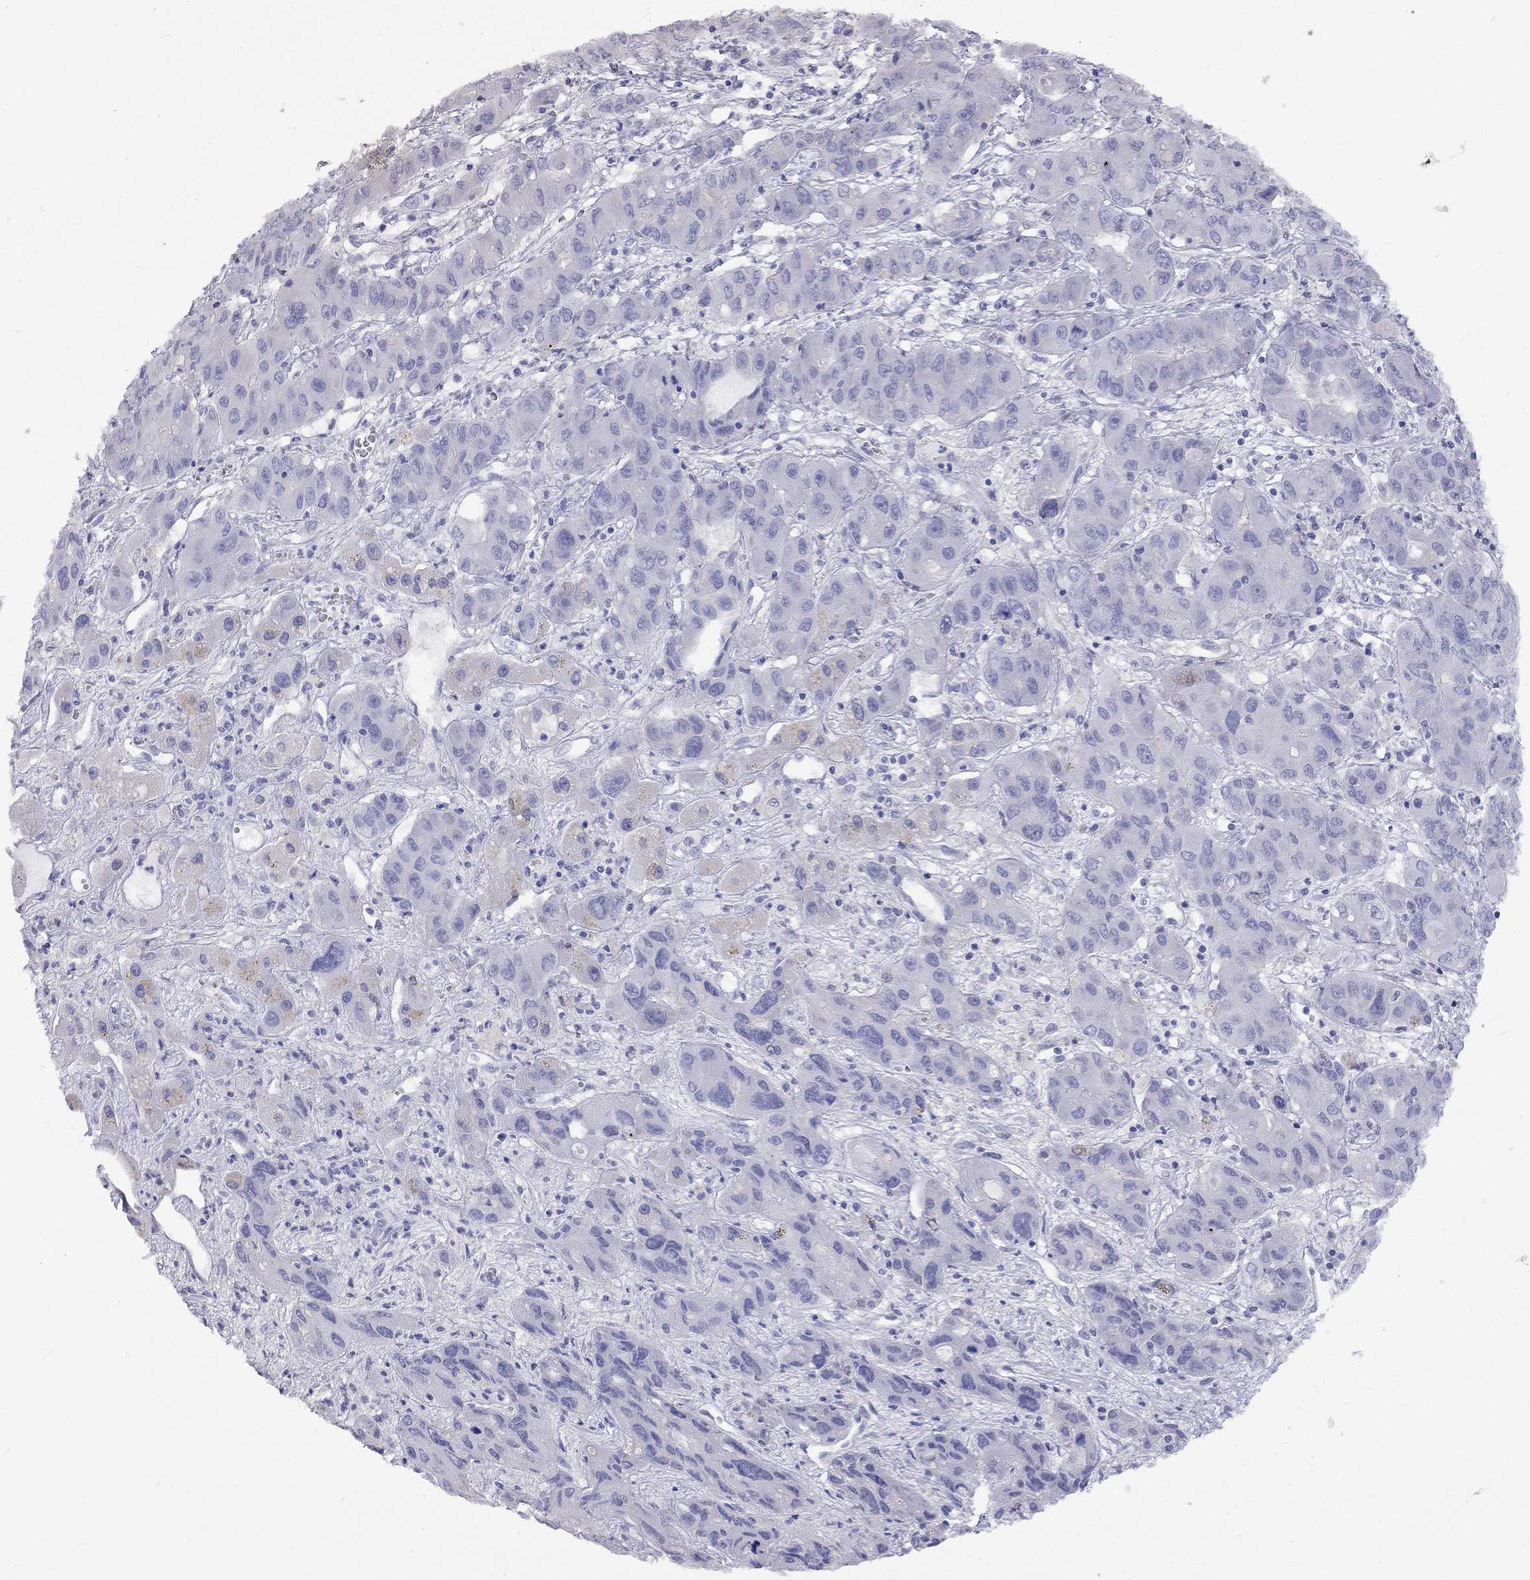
{"staining": {"intensity": "negative", "quantity": "none", "location": "none"}, "tissue": "liver cancer", "cell_type": "Tumor cells", "image_type": "cancer", "snomed": [{"axis": "morphology", "description": "Cholangiocarcinoma"}, {"axis": "topography", "description": "Liver"}], "caption": "A high-resolution photomicrograph shows immunohistochemistry (IHC) staining of cholangiocarcinoma (liver), which shows no significant expression in tumor cells. (DAB (3,3'-diaminobenzidine) immunohistochemistry with hematoxylin counter stain).", "gene": "GNAT3", "patient": {"sex": "male", "age": 67}}